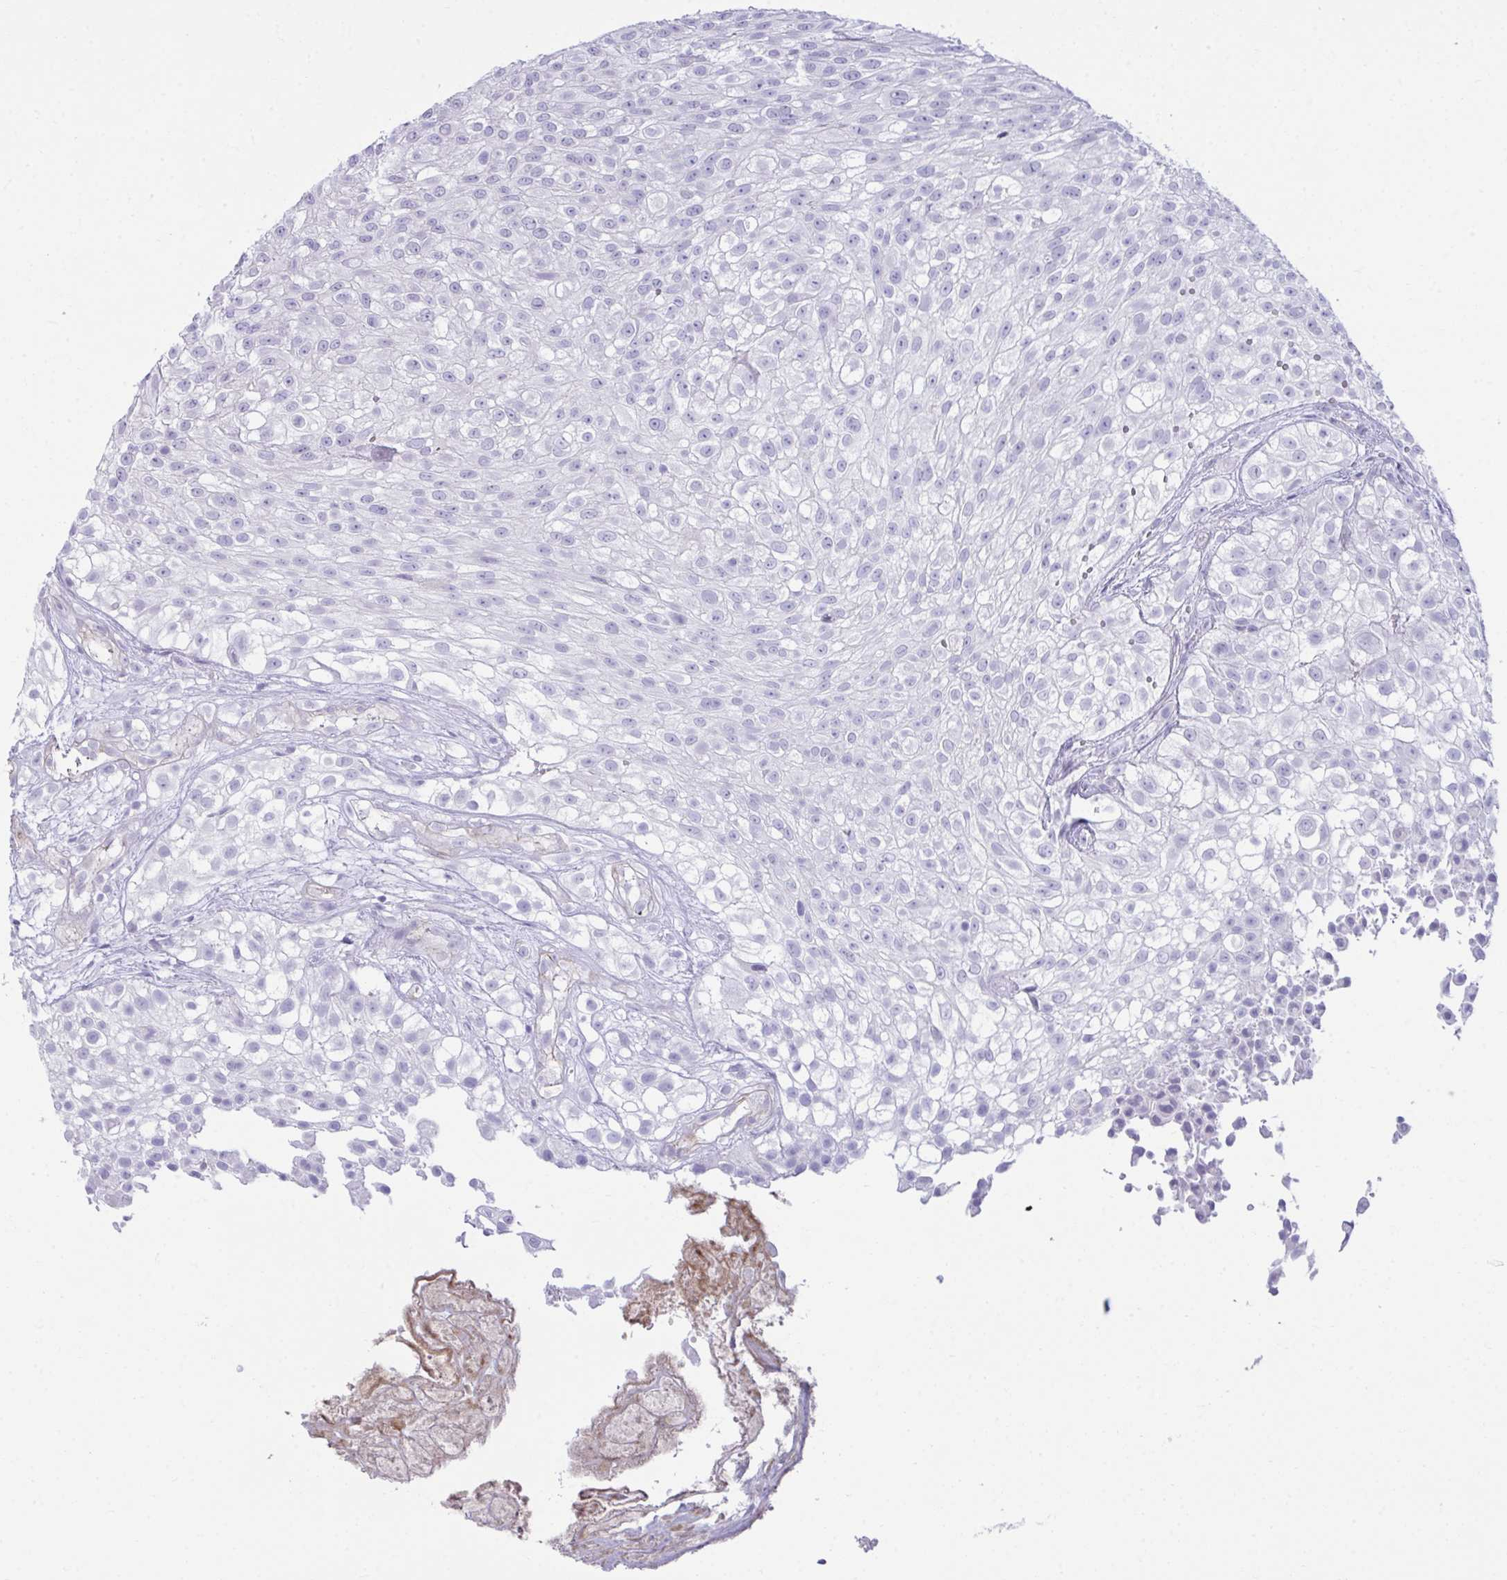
{"staining": {"intensity": "negative", "quantity": "none", "location": "none"}, "tissue": "urothelial cancer", "cell_type": "Tumor cells", "image_type": "cancer", "snomed": [{"axis": "morphology", "description": "Urothelial carcinoma, High grade"}, {"axis": "topography", "description": "Urinary bladder"}], "caption": "Tumor cells are negative for brown protein staining in urothelial cancer.", "gene": "UBL3", "patient": {"sex": "male", "age": 56}}